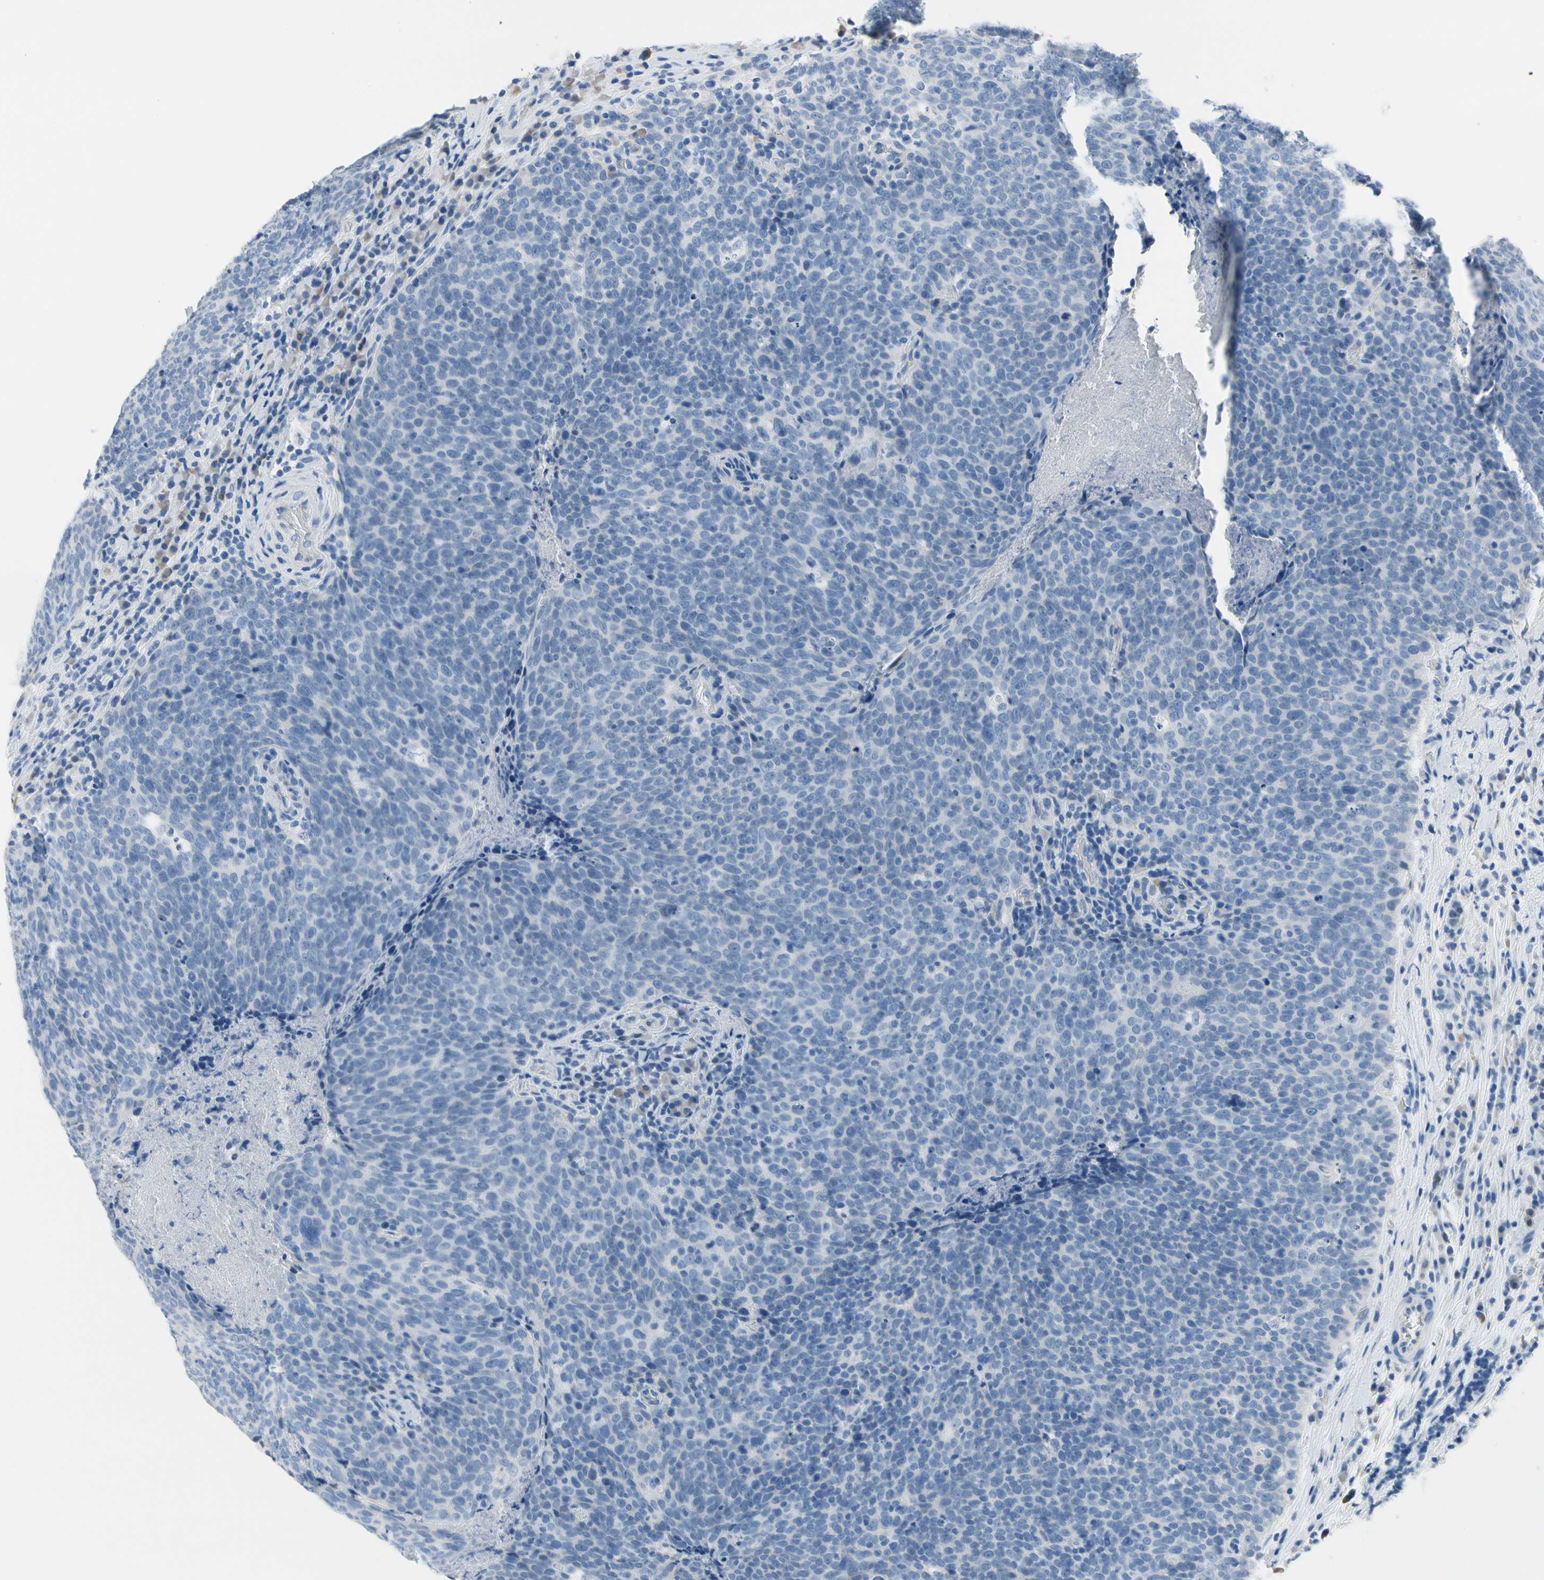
{"staining": {"intensity": "negative", "quantity": "none", "location": "none"}, "tissue": "head and neck cancer", "cell_type": "Tumor cells", "image_type": "cancer", "snomed": [{"axis": "morphology", "description": "Squamous cell carcinoma, NOS"}, {"axis": "morphology", "description": "Squamous cell carcinoma, metastatic, NOS"}, {"axis": "topography", "description": "Lymph node"}, {"axis": "topography", "description": "Head-Neck"}], "caption": "Immunohistochemical staining of head and neck cancer demonstrates no significant positivity in tumor cells.", "gene": "MUC5B", "patient": {"sex": "male", "age": 62}}